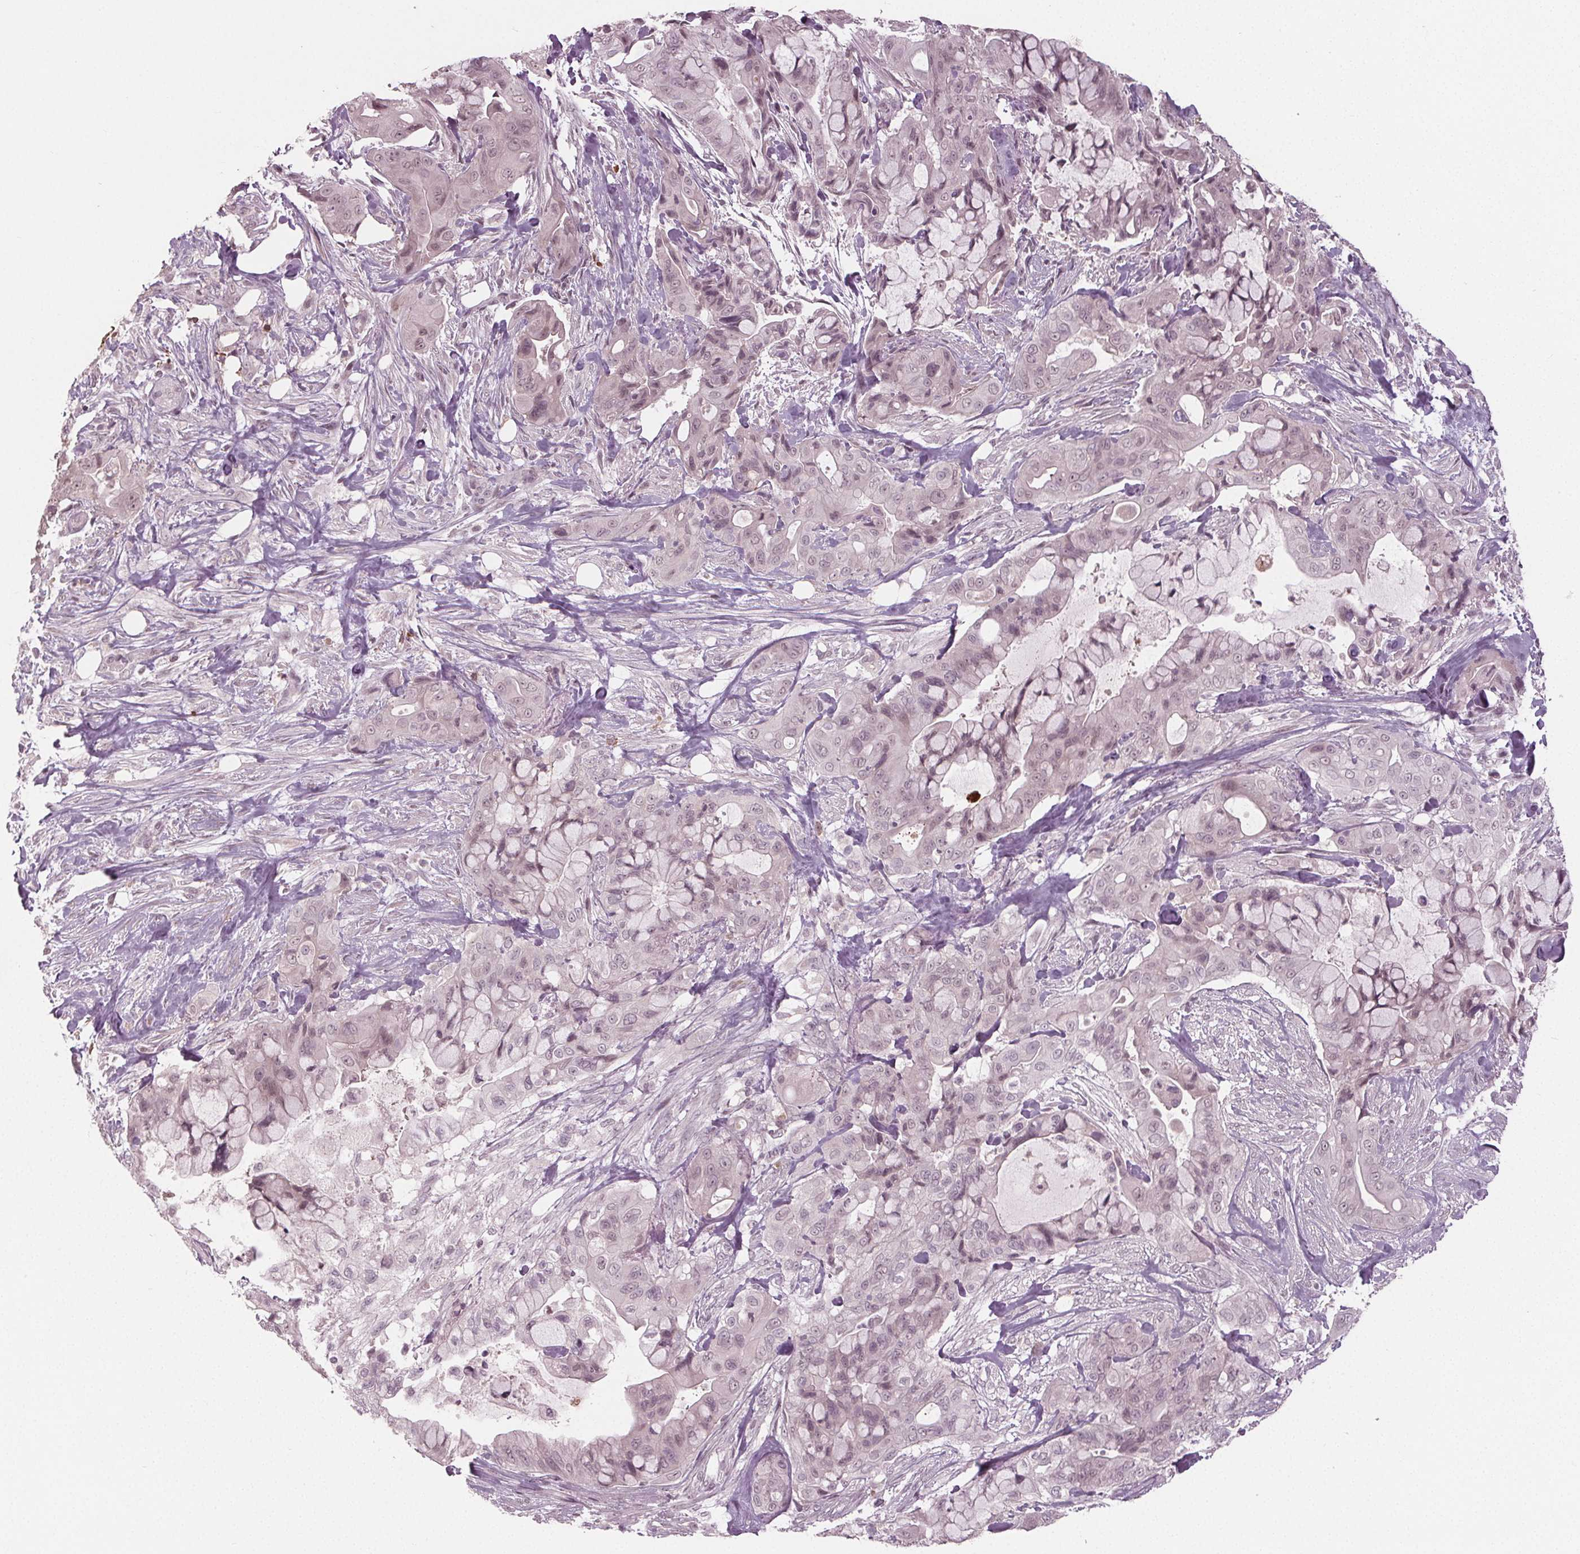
{"staining": {"intensity": "negative", "quantity": "none", "location": "none"}, "tissue": "pancreatic cancer", "cell_type": "Tumor cells", "image_type": "cancer", "snomed": [{"axis": "morphology", "description": "Adenocarcinoma, NOS"}, {"axis": "topography", "description": "Pancreas"}], "caption": "There is no significant positivity in tumor cells of pancreatic cancer (adenocarcinoma).", "gene": "CXCL16", "patient": {"sex": "male", "age": 71}}